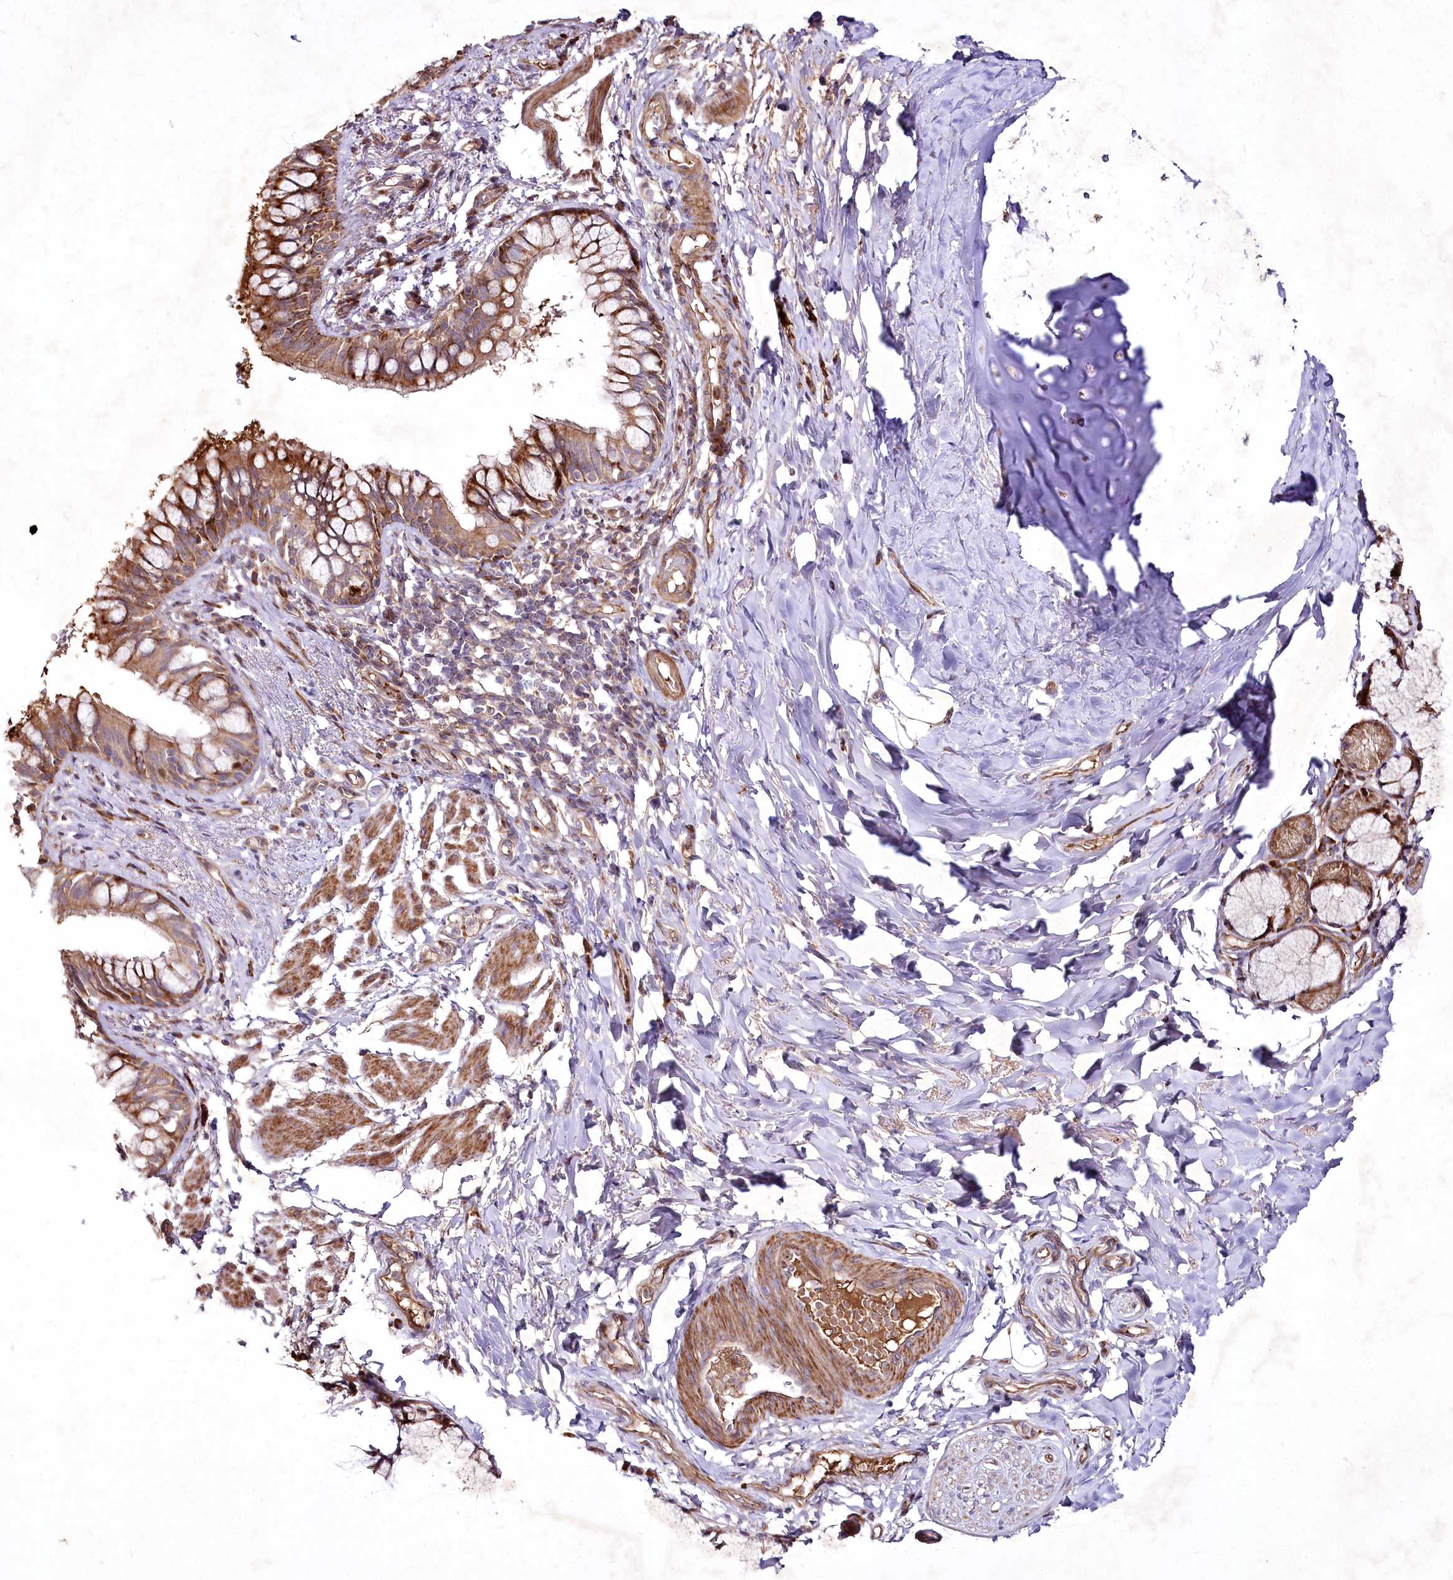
{"staining": {"intensity": "moderate", "quantity": ">75%", "location": "cytoplasmic/membranous"}, "tissue": "bronchus", "cell_type": "Respiratory epithelial cells", "image_type": "normal", "snomed": [{"axis": "morphology", "description": "Normal tissue, NOS"}, {"axis": "topography", "description": "Cartilage tissue"}, {"axis": "topography", "description": "Bronchus"}], "caption": "Normal bronchus demonstrates moderate cytoplasmic/membranous expression in about >75% of respiratory epithelial cells, visualized by immunohistochemistry.", "gene": "PSTK", "patient": {"sex": "female", "age": 36}}